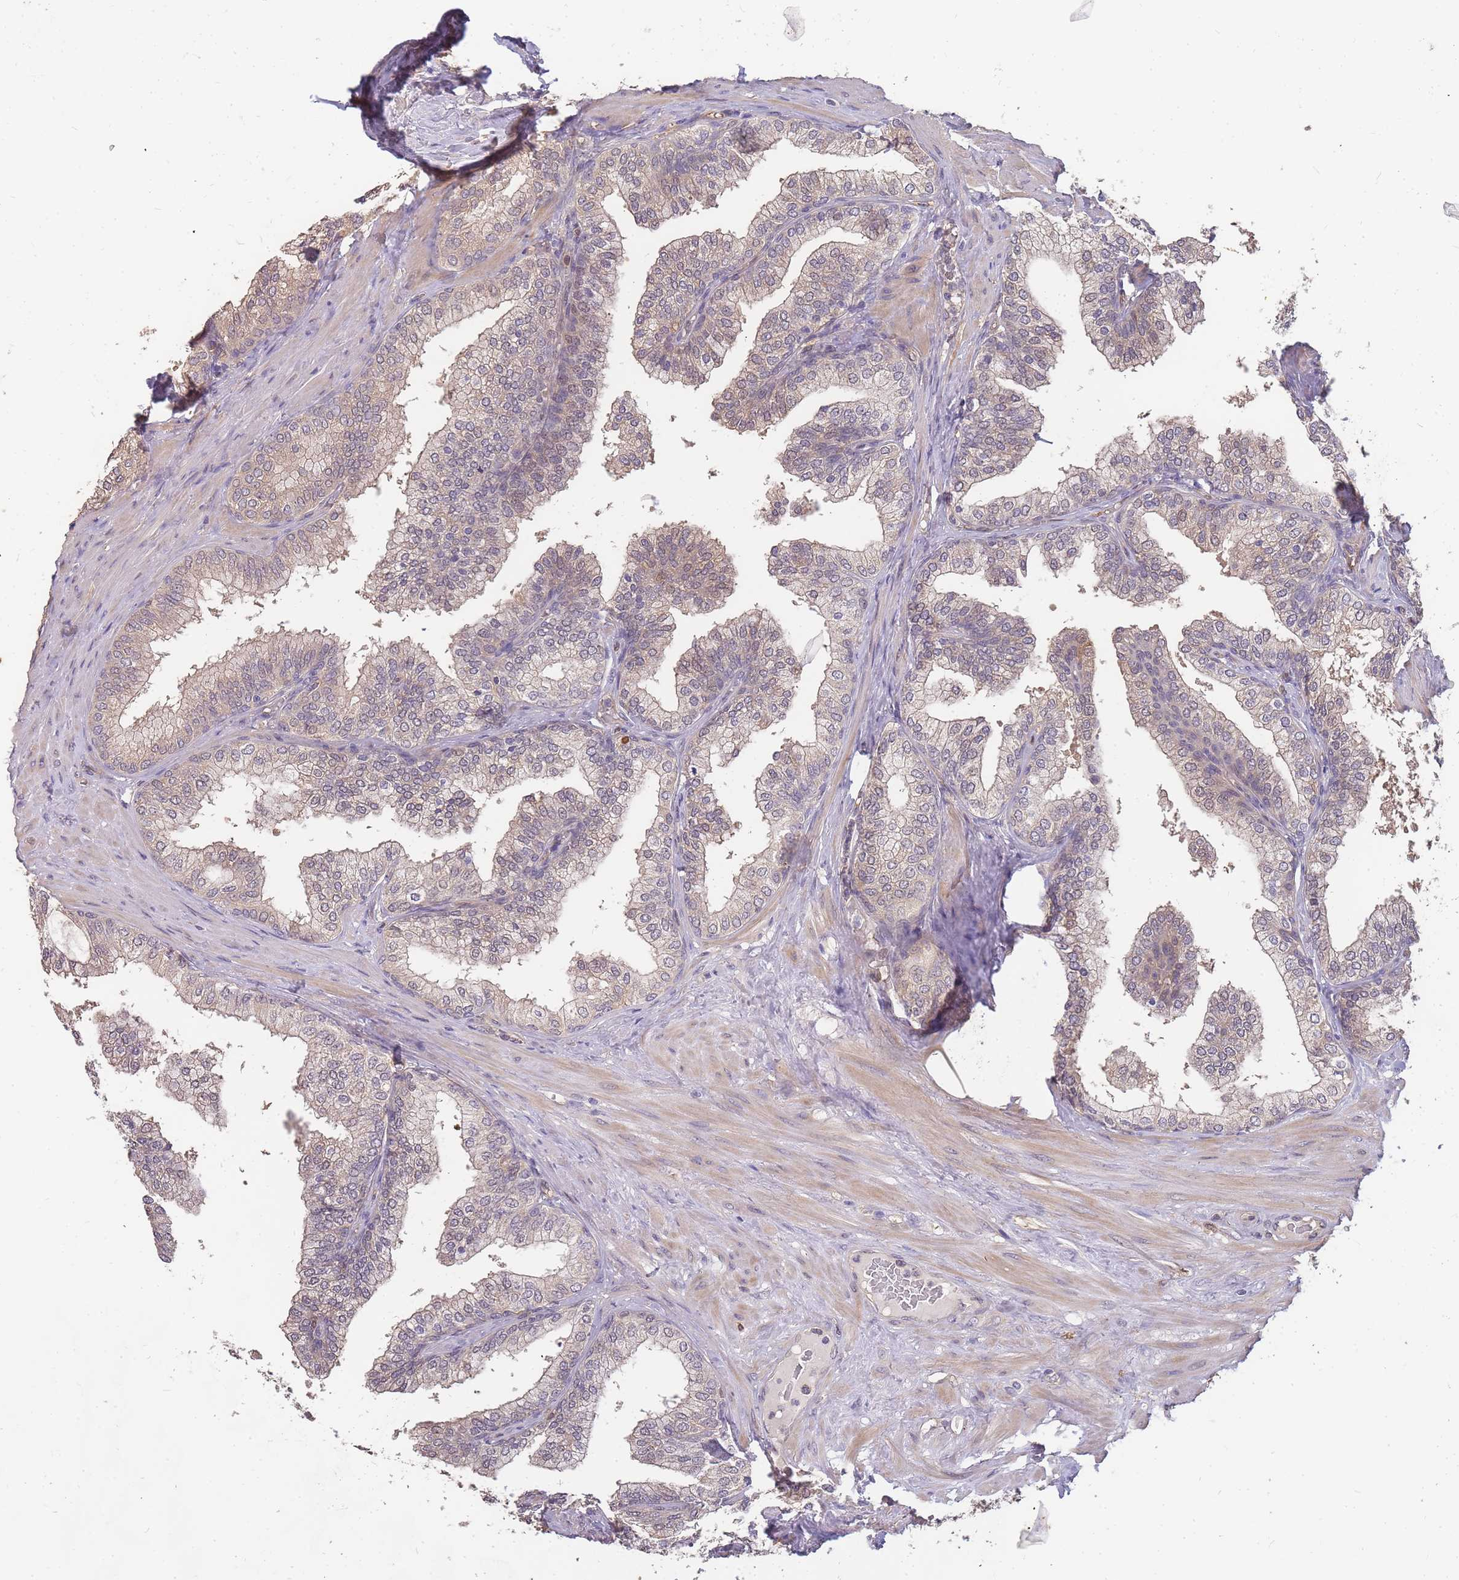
{"staining": {"intensity": "weak", "quantity": "25%-75%", "location": "cytoplasmic/membranous"}, "tissue": "prostate", "cell_type": "Glandular cells", "image_type": "normal", "snomed": [{"axis": "morphology", "description": "Normal tissue, NOS"}, {"axis": "topography", "description": "Prostate"}], "caption": "A high-resolution photomicrograph shows immunohistochemistry (IHC) staining of benign prostate, which demonstrates weak cytoplasmic/membranous positivity in about 25%-75% of glandular cells.", "gene": "CDKN2AIPNL", "patient": {"sex": "male", "age": 60}}